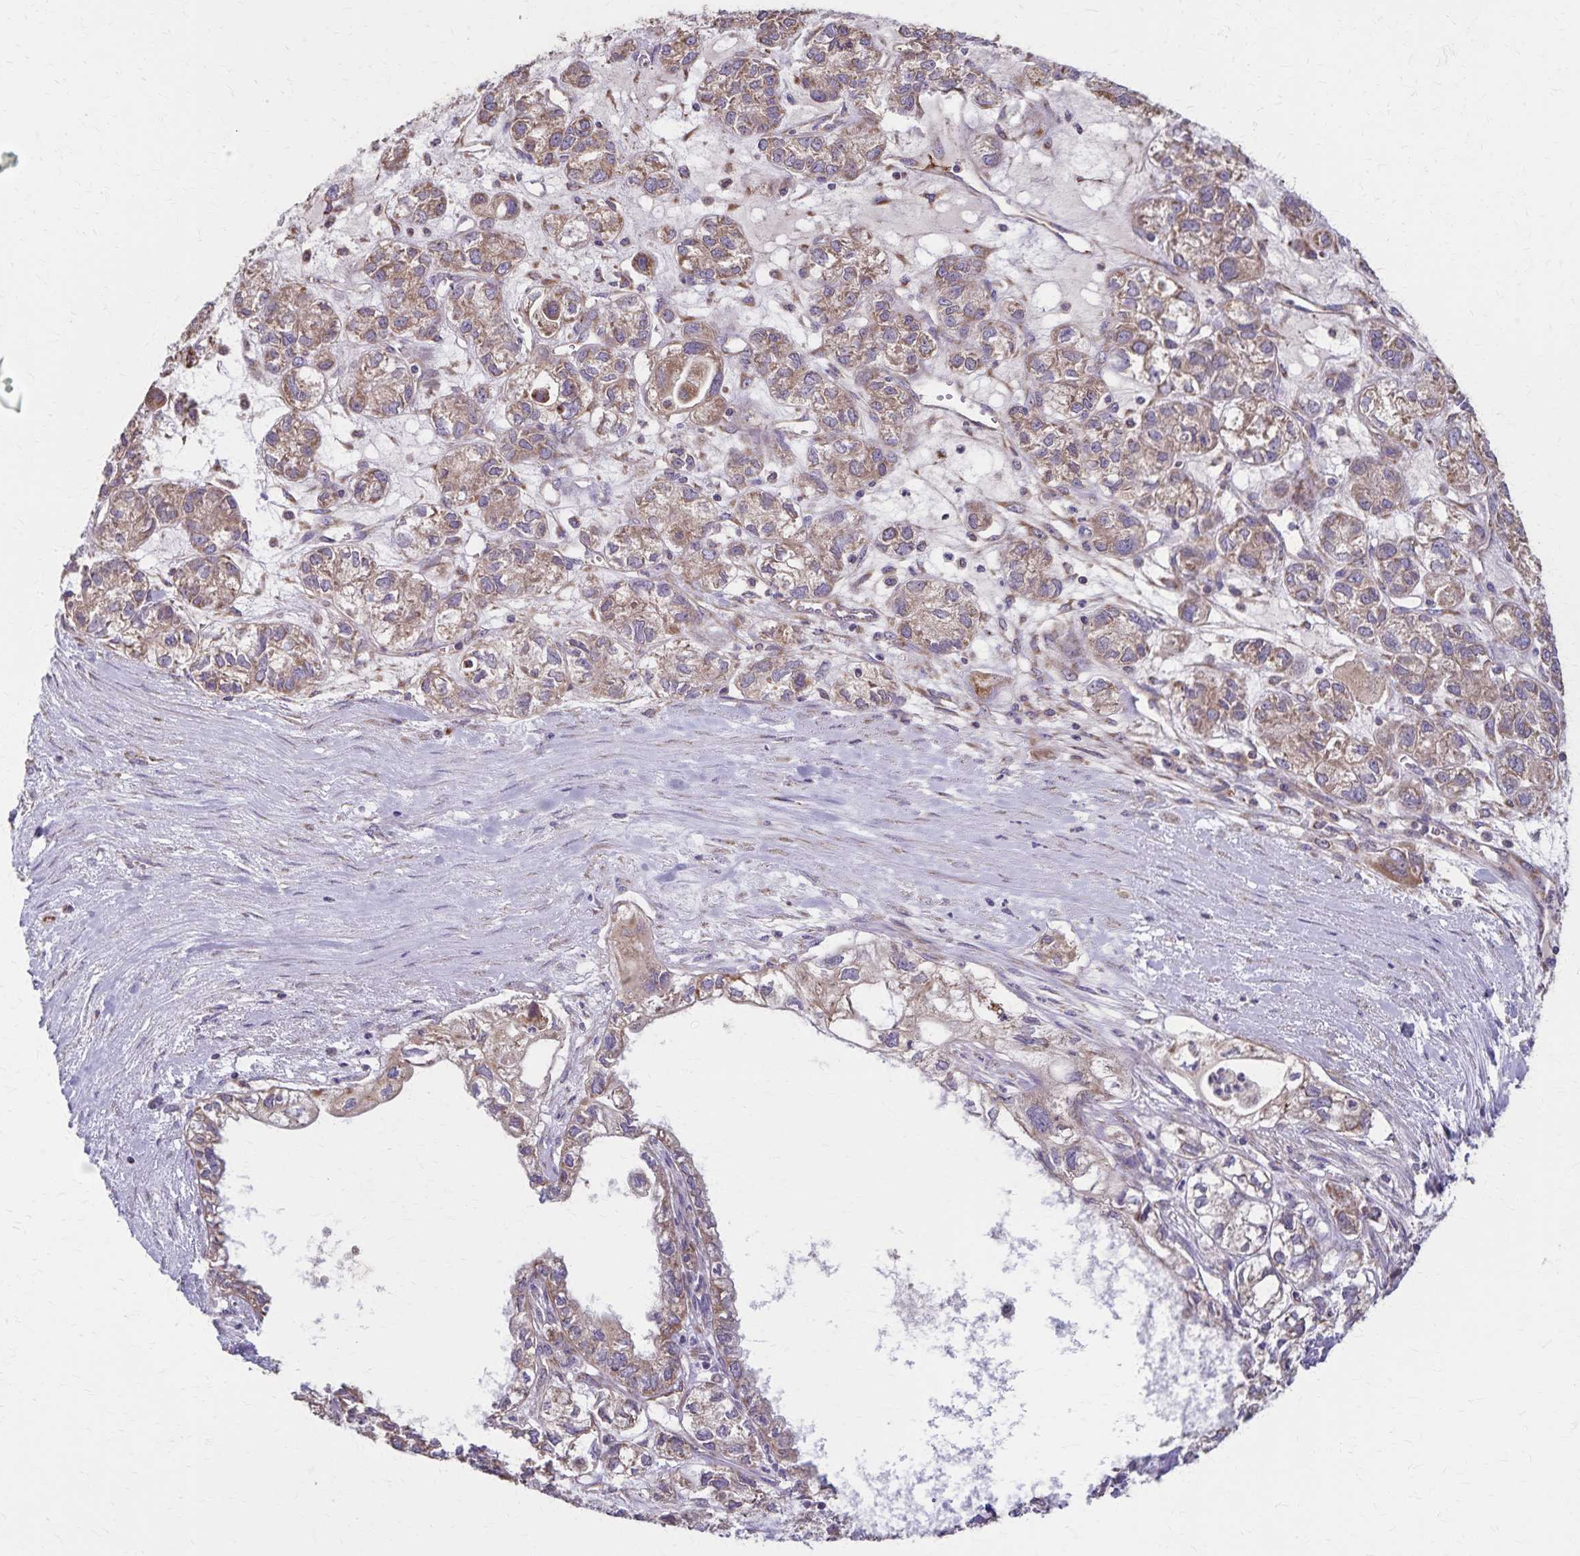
{"staining": {"intensity": "weak", "quantity": ">75%", "location": "cytoplasmic/membranous"}, "tissue": "ovarian cancer", "cell_type": "Tumor cells", "image_type": "cancer", "snomed": [{"axis": "morphology", "description": "Carcinoma, endometroid"}, {"axis": "topography", "description": "Ovary"}], "caption": "Tumor cells reveal low levels of weak cytoplasmic/membranous positivity in approximately >75% of cells in human ovarian cancer (endometroid carcinoma).", "gene": "RNF10", "patient": {"sex": "female", "age": 64}}